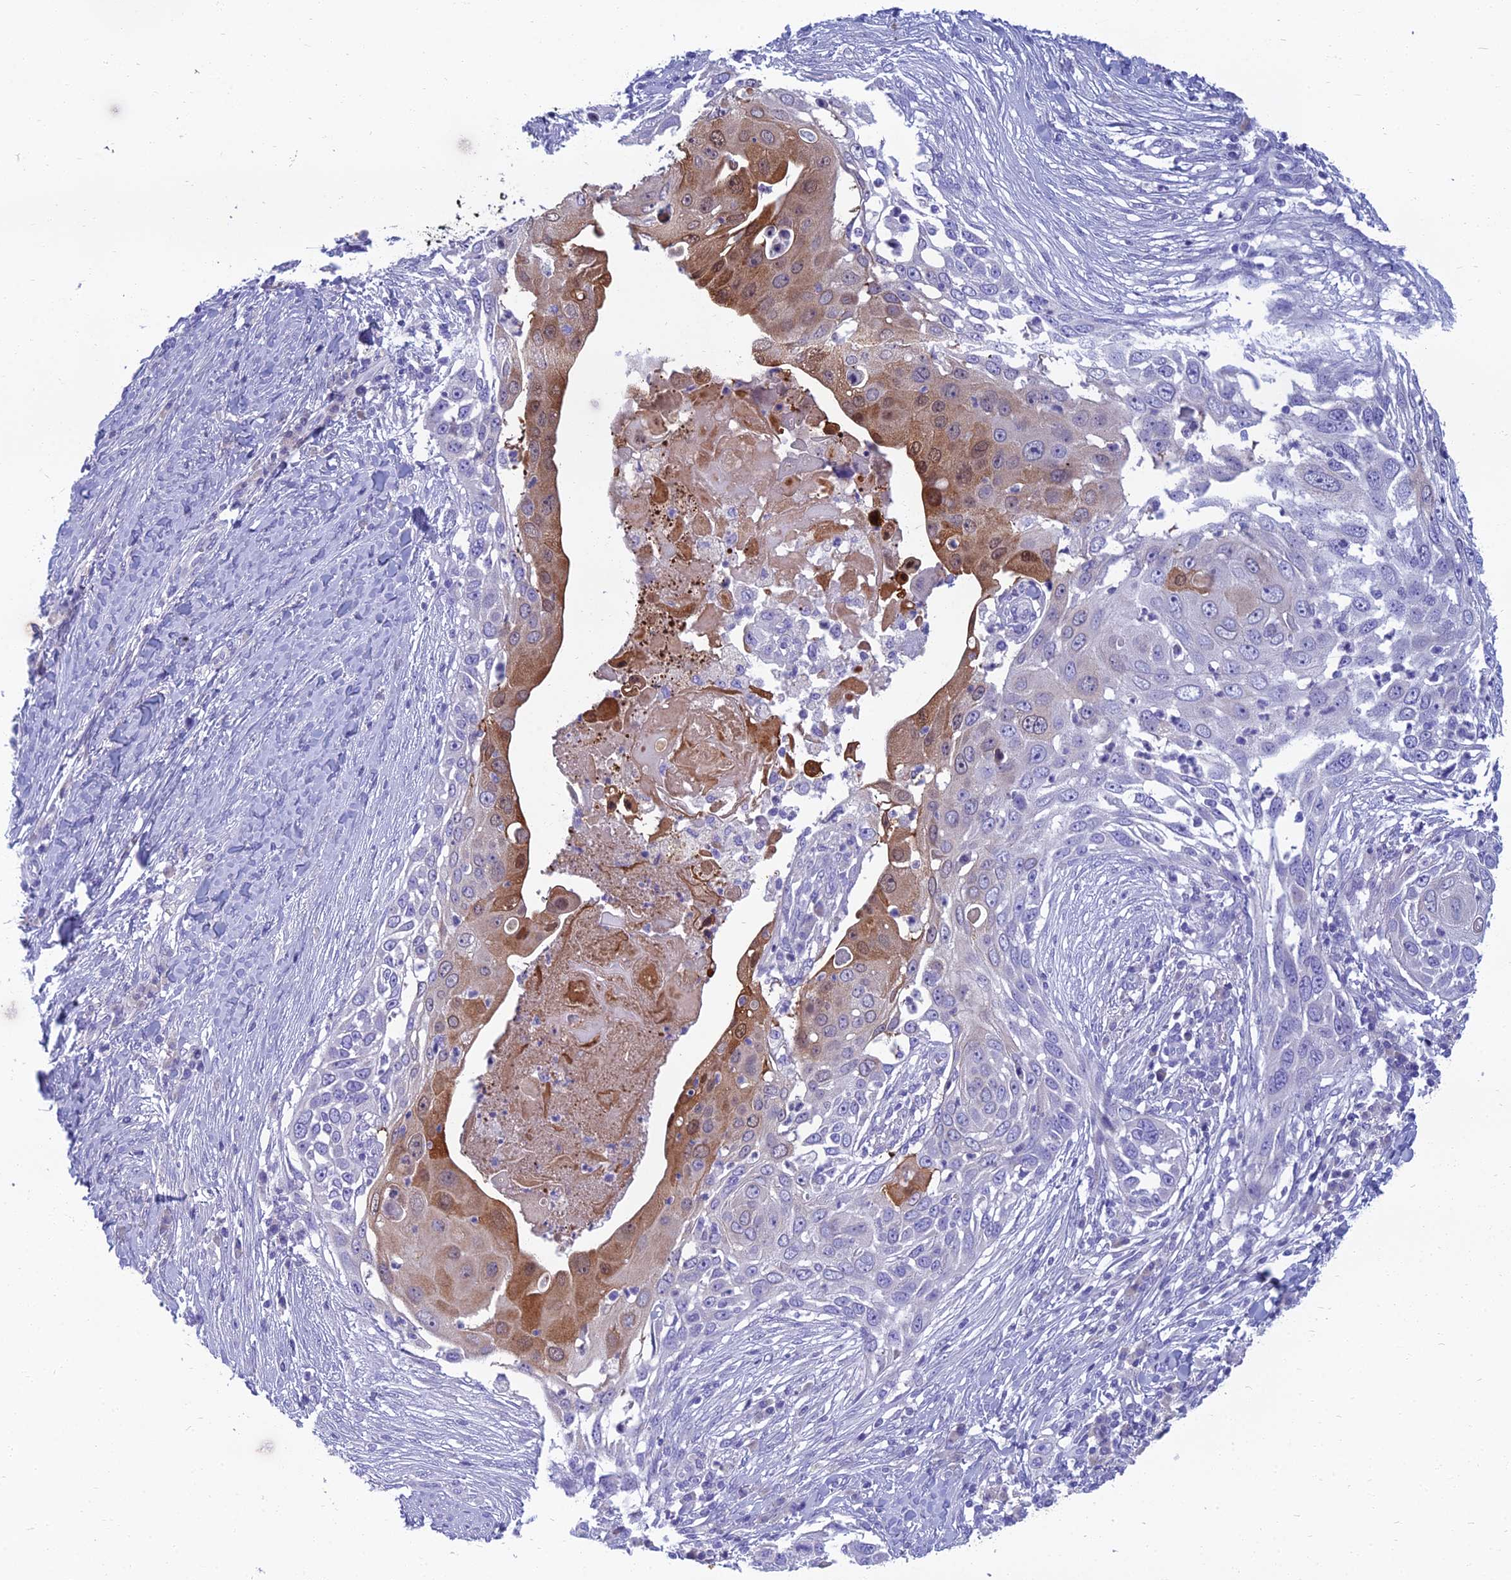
{"staining": {"intensity": "moderate", "quantity": "<25%", "location": "cytoplasmic/membranous"}, "tissue": "skin cancer", "cell_type": "Tumor cells", "image_type": "cancer", "snomed": [{"axis": "morphology", "description": "Squamous cell carcinoma, NOS"}, {"axis": "topography", "description": "Skin"}], "caption": "Protein staining of skin squamous cell carcinoma tissue demonstrates moderate cytoplasmic/membranous expression in approximately <25% of tumor cells.", "gene": "SPTLC3", "patient": {"sex": "female", "age": 44}}